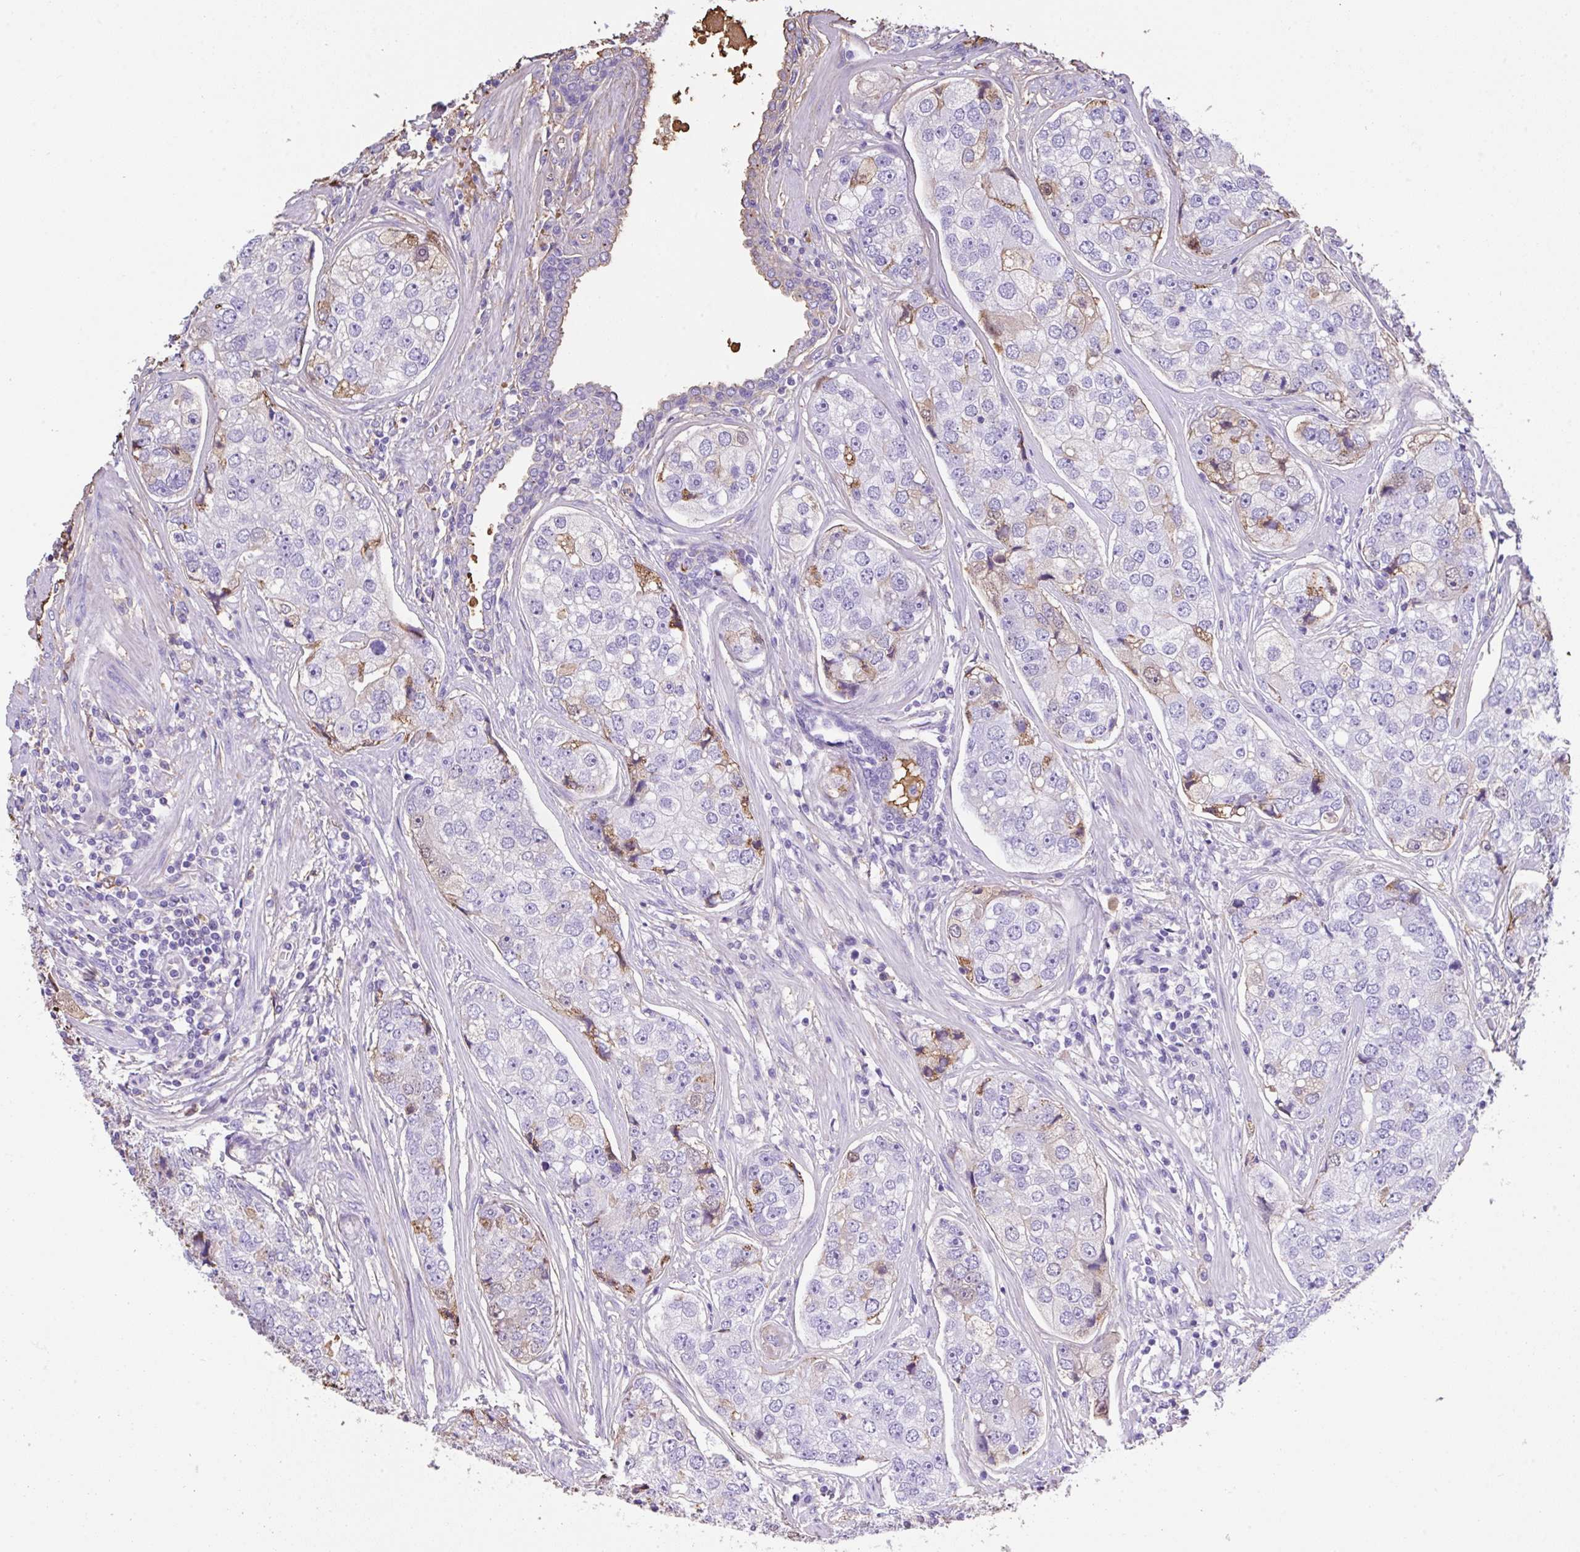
{"staining": {"intensity": "moderate", "quantity": "<25%", "location": "cytoplasmic/membranous"}, "tissue": "prostate cancer", "cell_type": "Tumor cells", "image_type": "cancer", "snomed": [{"axis": "morphology", "description": "Adenocarcinoma, High grade"}, {"axis": "topography", "description": "Prostate"}], "caption": "This micrograph exhibits prostate high-grade adenocarcinoma stained with immunohistochemistry (IHC) to label a protein in brown. The cytoplasmic/membranous of tumor cells show moderate positivity for the protein. Nuclei are counter-stained blue.", "gene": "HOXC12", "patient": {"sex": "male", "age": 60}}